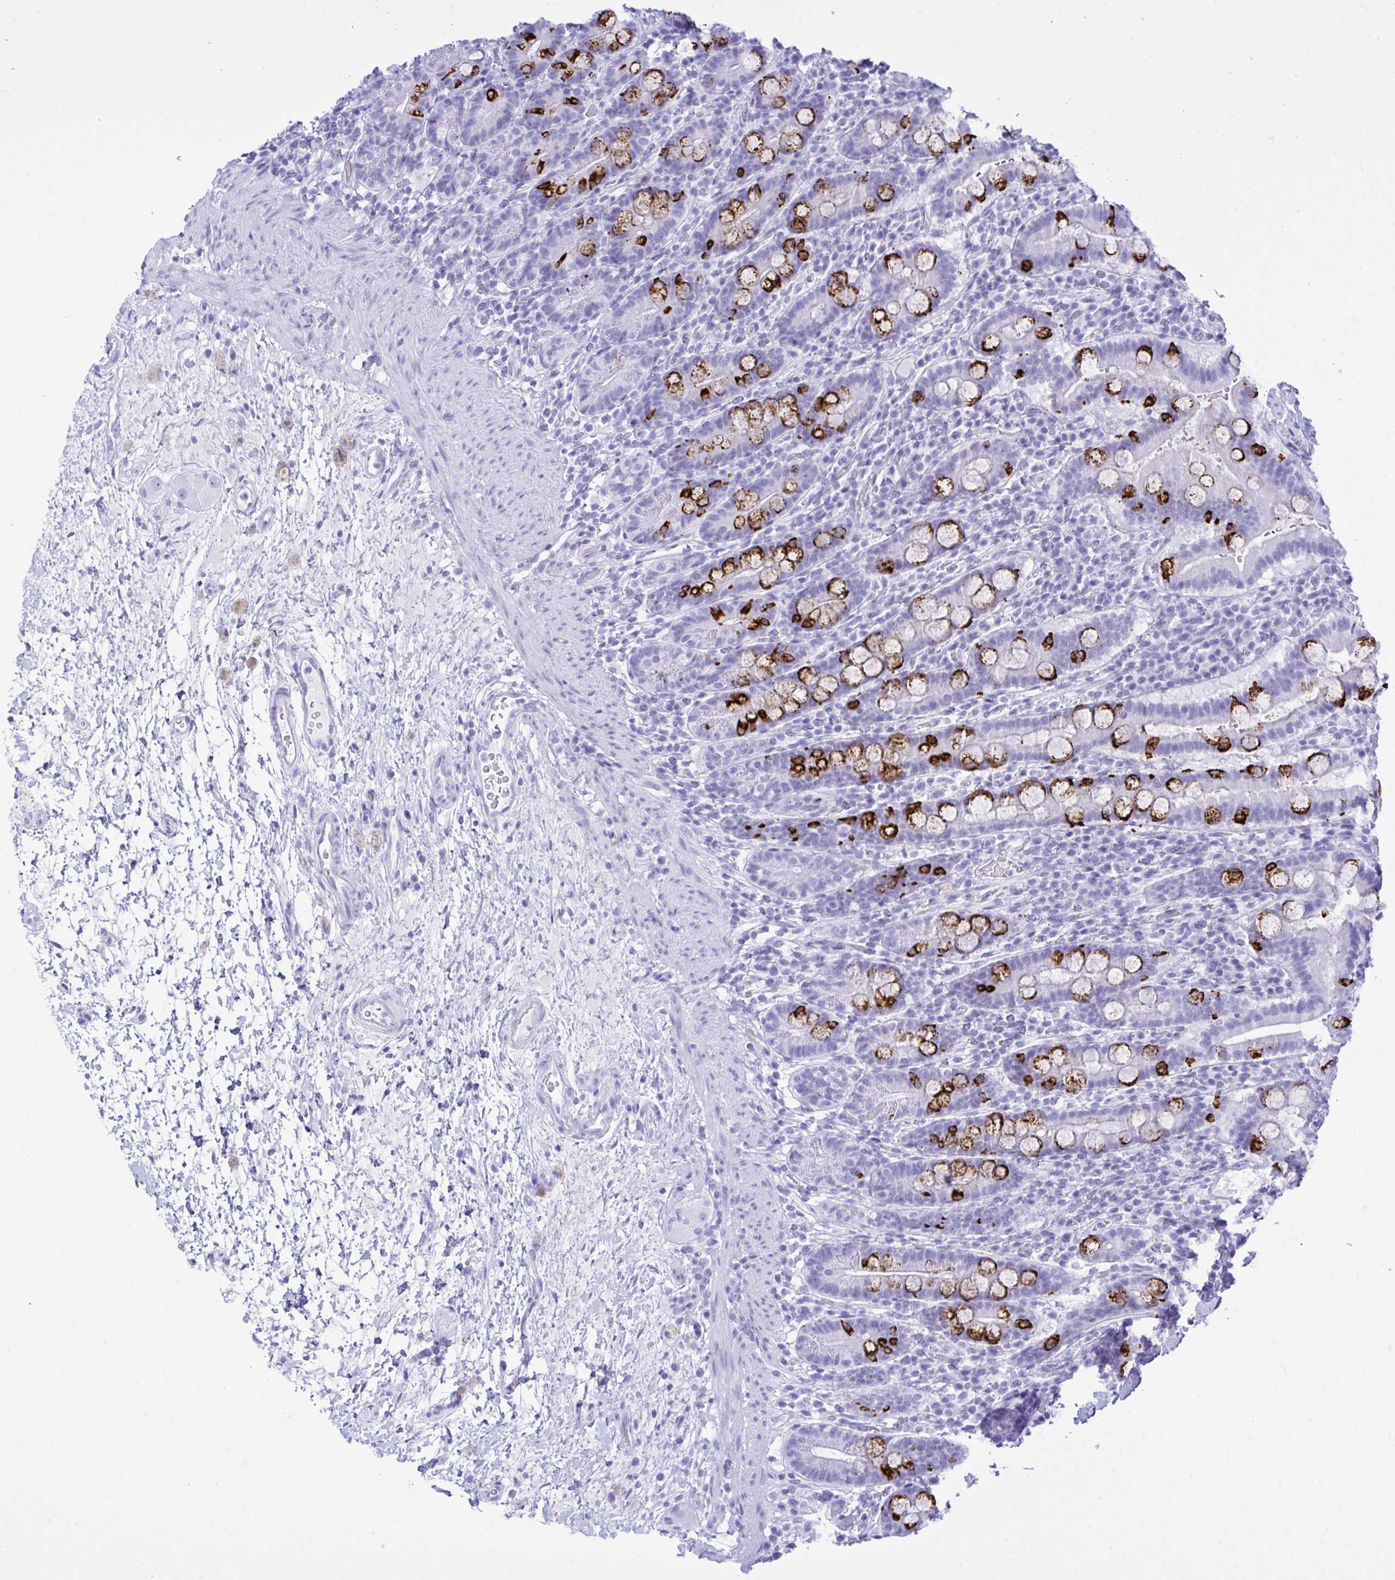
{"staining": {"intensity": "strong", "quantity": "25%-75%", "location": "cytoplasmic/membranous"}, "tissue": "small intestine", "cell_type": "Glandular cells", "image_type": "normal", "snomed": [{"axis": "morphology", "description": "Normal tissue, NOS"}, {"axis": "topography", "description": "Small intestine"}], "caption": "Immunohistochemical staining of unremarkable human small intestine shows 25%-75% levels of strong cytoplasmic/membranous protein positivity in about 25%-75% of glandular cells. The protein of interest is shown in brown color, while the nuclei are stained blue.", "gene": "SELENOV", "patient": {"sex": "male", "age": 26}}